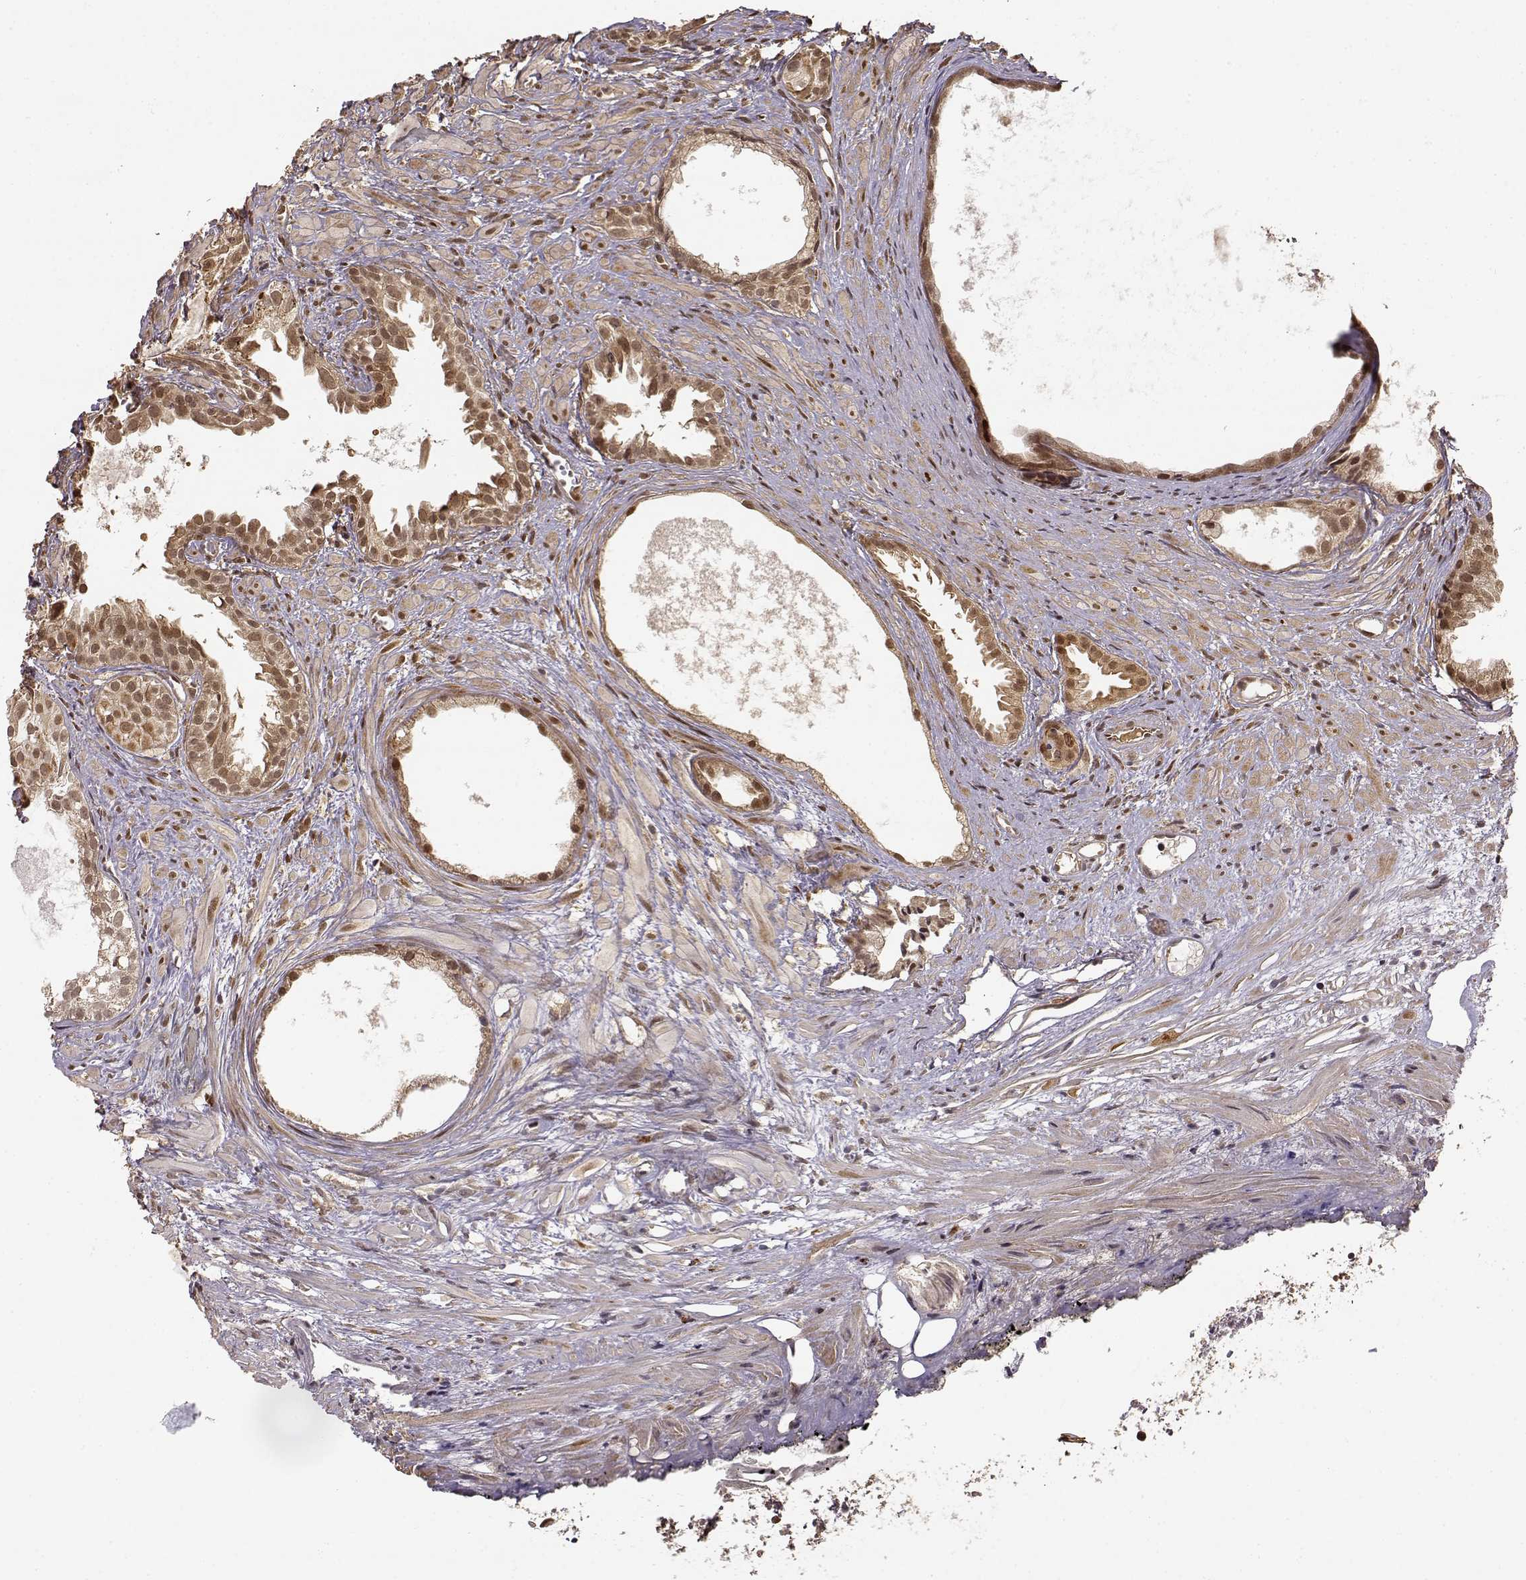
{"staining": {"intensity": "moderate", "quantity": ">75%", "location": "cytoplasmic/membranous,nuclear"}, "tissue": "prostate cancer", "cell_type": "Tumor cells", "image_type": "cancer", "snomed": [{"axis": "morphology", "description": "Adenocarcinoma, High grade"}, {"axis": "topography", "description": "Prostate"}], "caption": "High-grade adenocarcinoma (prostate) stained for a protein (brown) shows moderate cytoplasmic/membranous and nuclear positive positivity in about >75% of tumor cells.", "gene": "MAEA", "patient": {"sex": "male", "age": 79}}